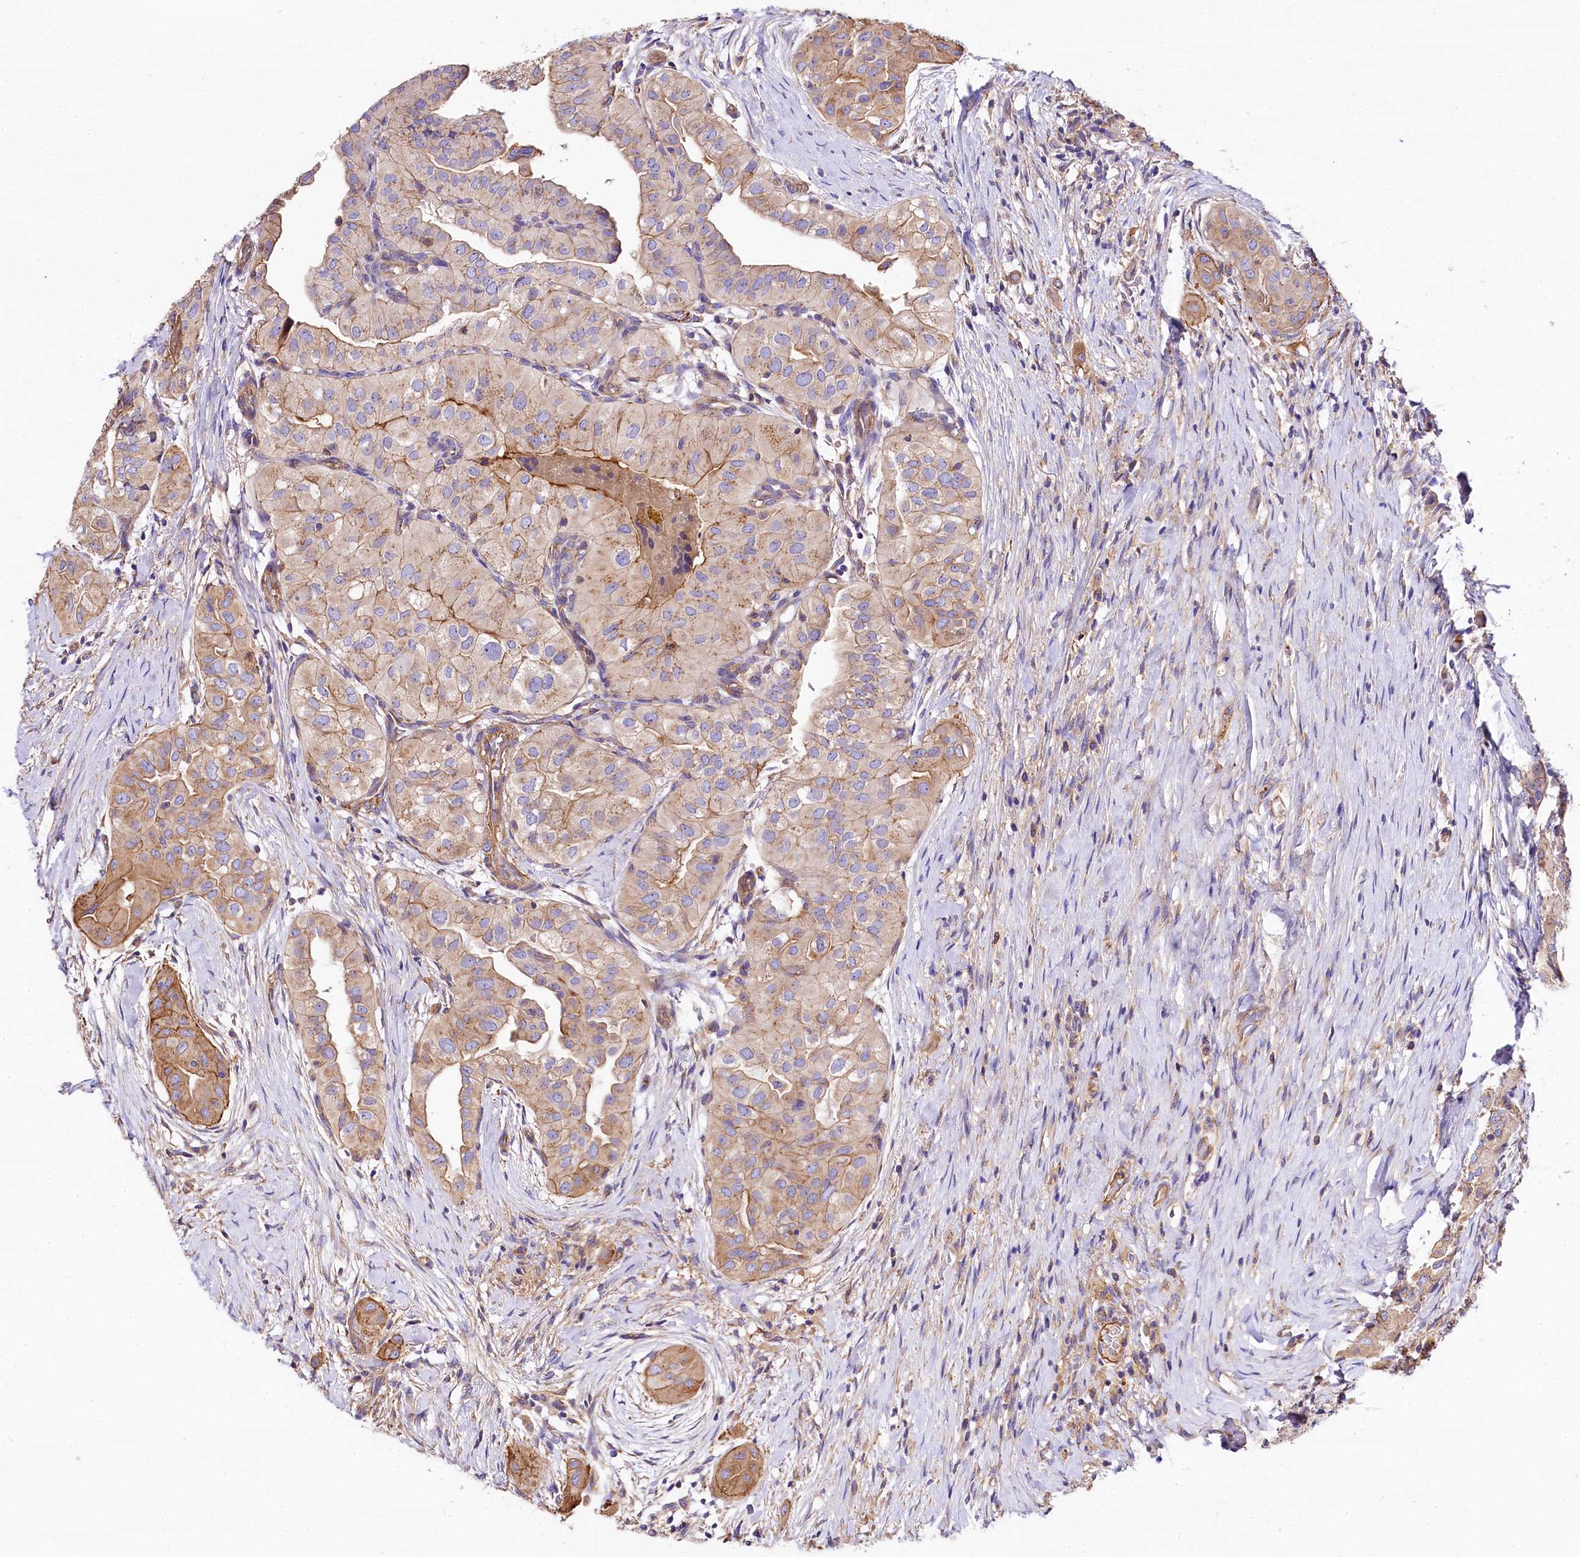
{"staining": {"intensity": "moderate", "quantity": "<25%", "location": "cytoplasmic/membranous"}, "tissue": "thyroid cancer", "cell_type": "Tumor cells", "image_type": "cancer", "snomed": [{"axis": "morphology", "description": "Papillary adenocarcinoma, NOS"}, {"axis": "topography", "description": "Thyroid gland"}], "caption": "Thyroid cancer was stained to show a protein in brown. There is low levels of moderate cytoplasmic/membranous expression in about <25% of tumor cells.", "gene": "FCHSD2", "patient": {"sex": "female", "age": 59}}